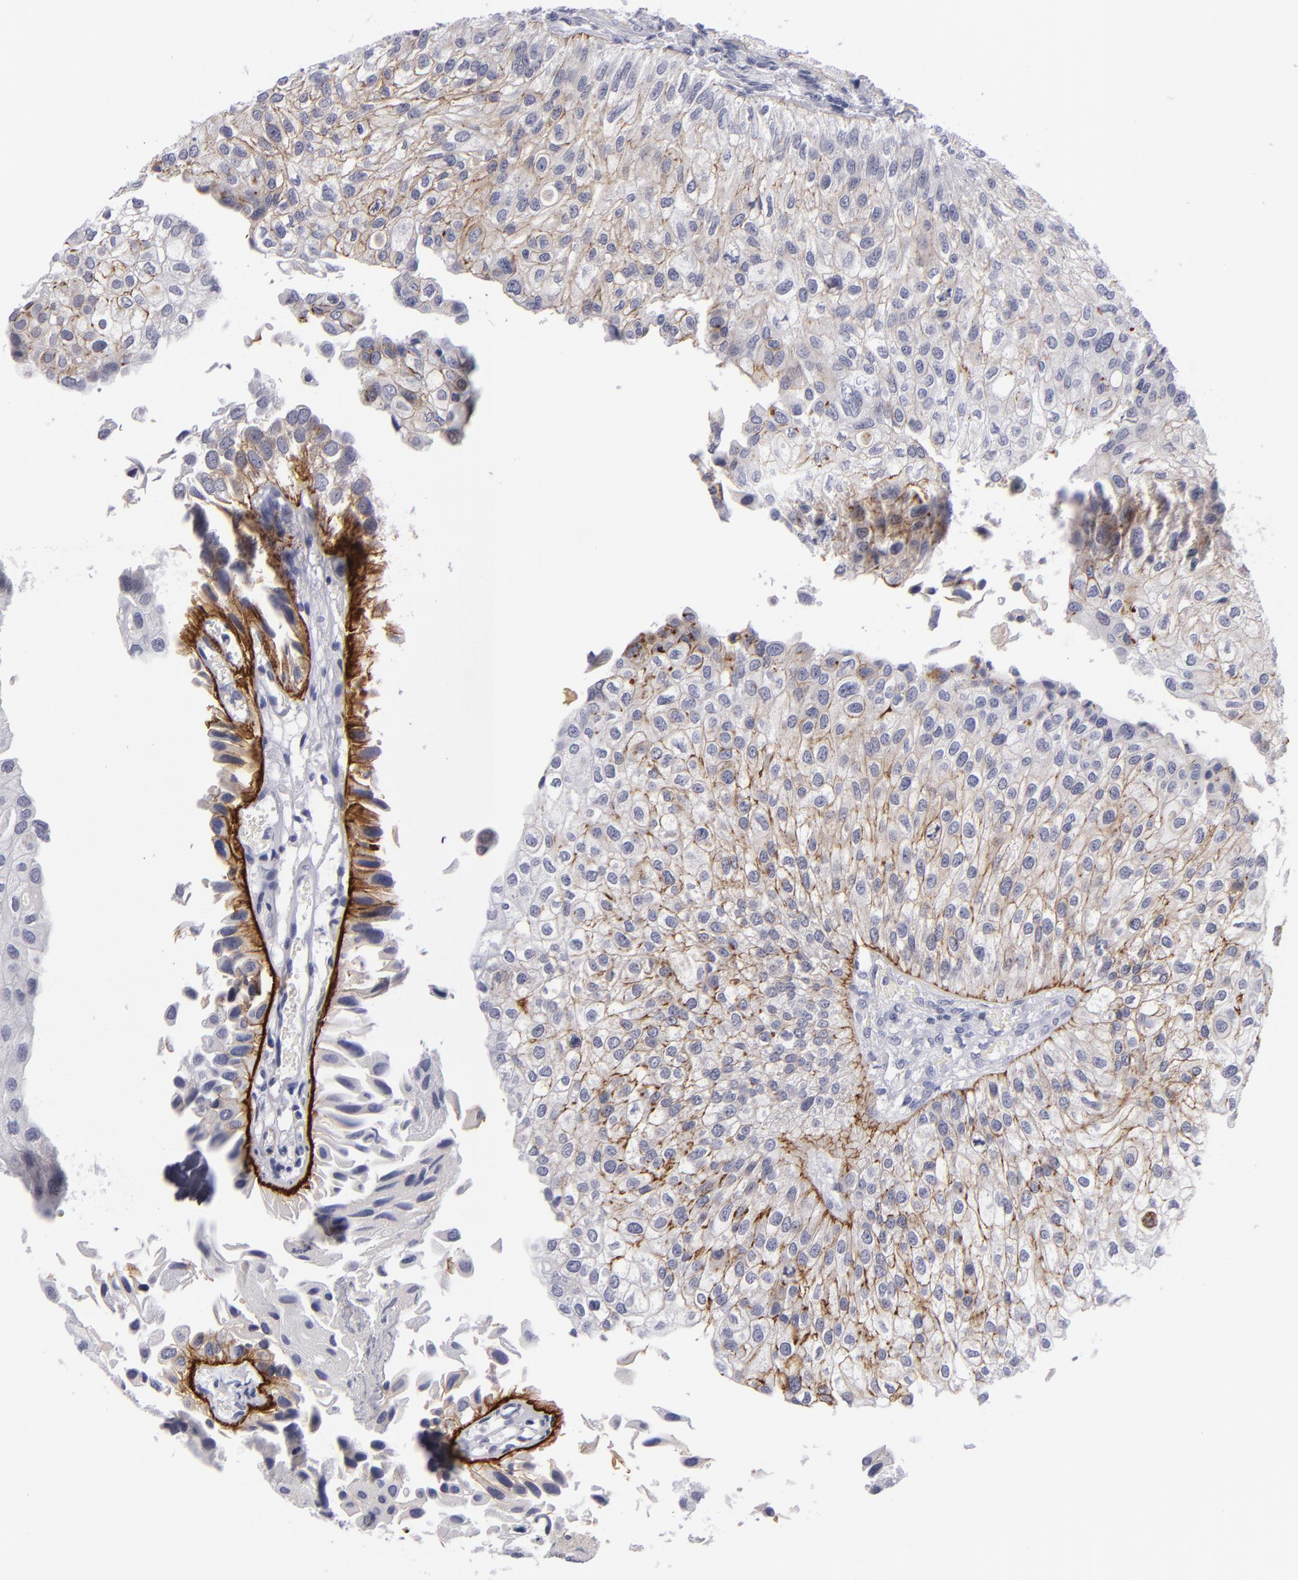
{"staining": {"intensity": "moderate", "quantity": "25%-75%", "location": "cytoplasmic/membranous"}, "tissue": "urothelial cancer", "cell_type": "Tumor cells", "image_type": "cancer", "snomed": [{"axis": "morphology", "description": "Urothelial carcinoma, Low grade"}, {"axis": "topography", "description": "Urinary bladder"}], "caption": "Immunohistochemical staining of human urothelial cancer reveals medium levels of moderate cytoplasmic/membranous expression in about 25%-75% of tumor cells.", "gene": "ITGB4", "patient": {"sex": "female", "age": 89}}